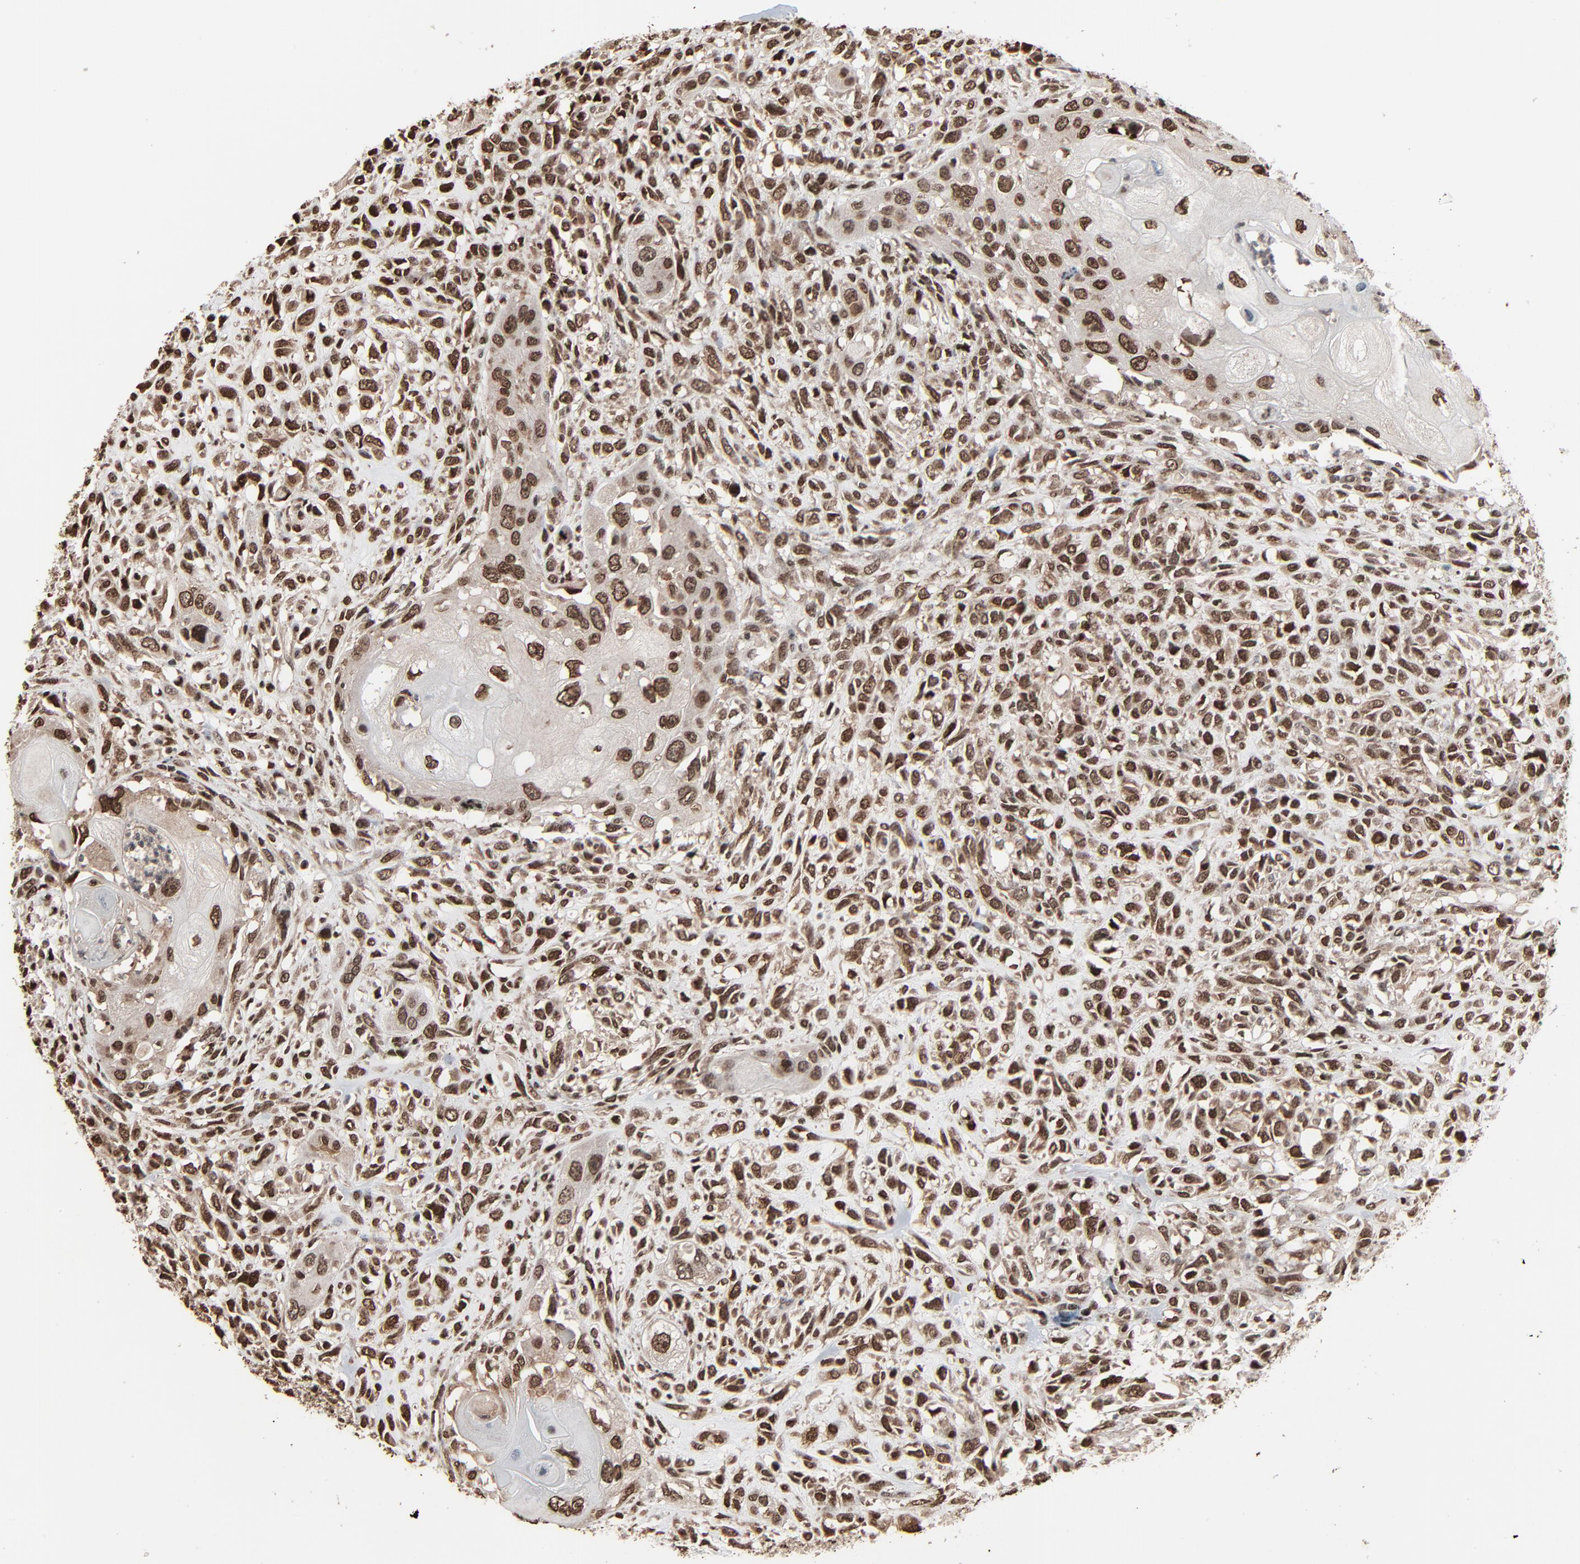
{"staining": {"intensity": "strong", "quantity": ">75%", "location": "nuclear"}, "tissue": "head and neck cancer", "cell_type": "Tumor cells", "image_type": "cancer", "snomed": [{"axis": "morphology", "description": "Neoplasm, malignant, NOS"}, {"axis": "topography", "description": "Salivary gland"}, {"axis": "topography", "description": "Head-Neck"}], "caption": "Brown immunohistochemical staining in malignant neoplasm (head and neck) shows strong nuclear positivity in approximately >75% of tumor cells.", "gene": "RPS6KA3", "patient": {"sex": "male", "age": 43}}